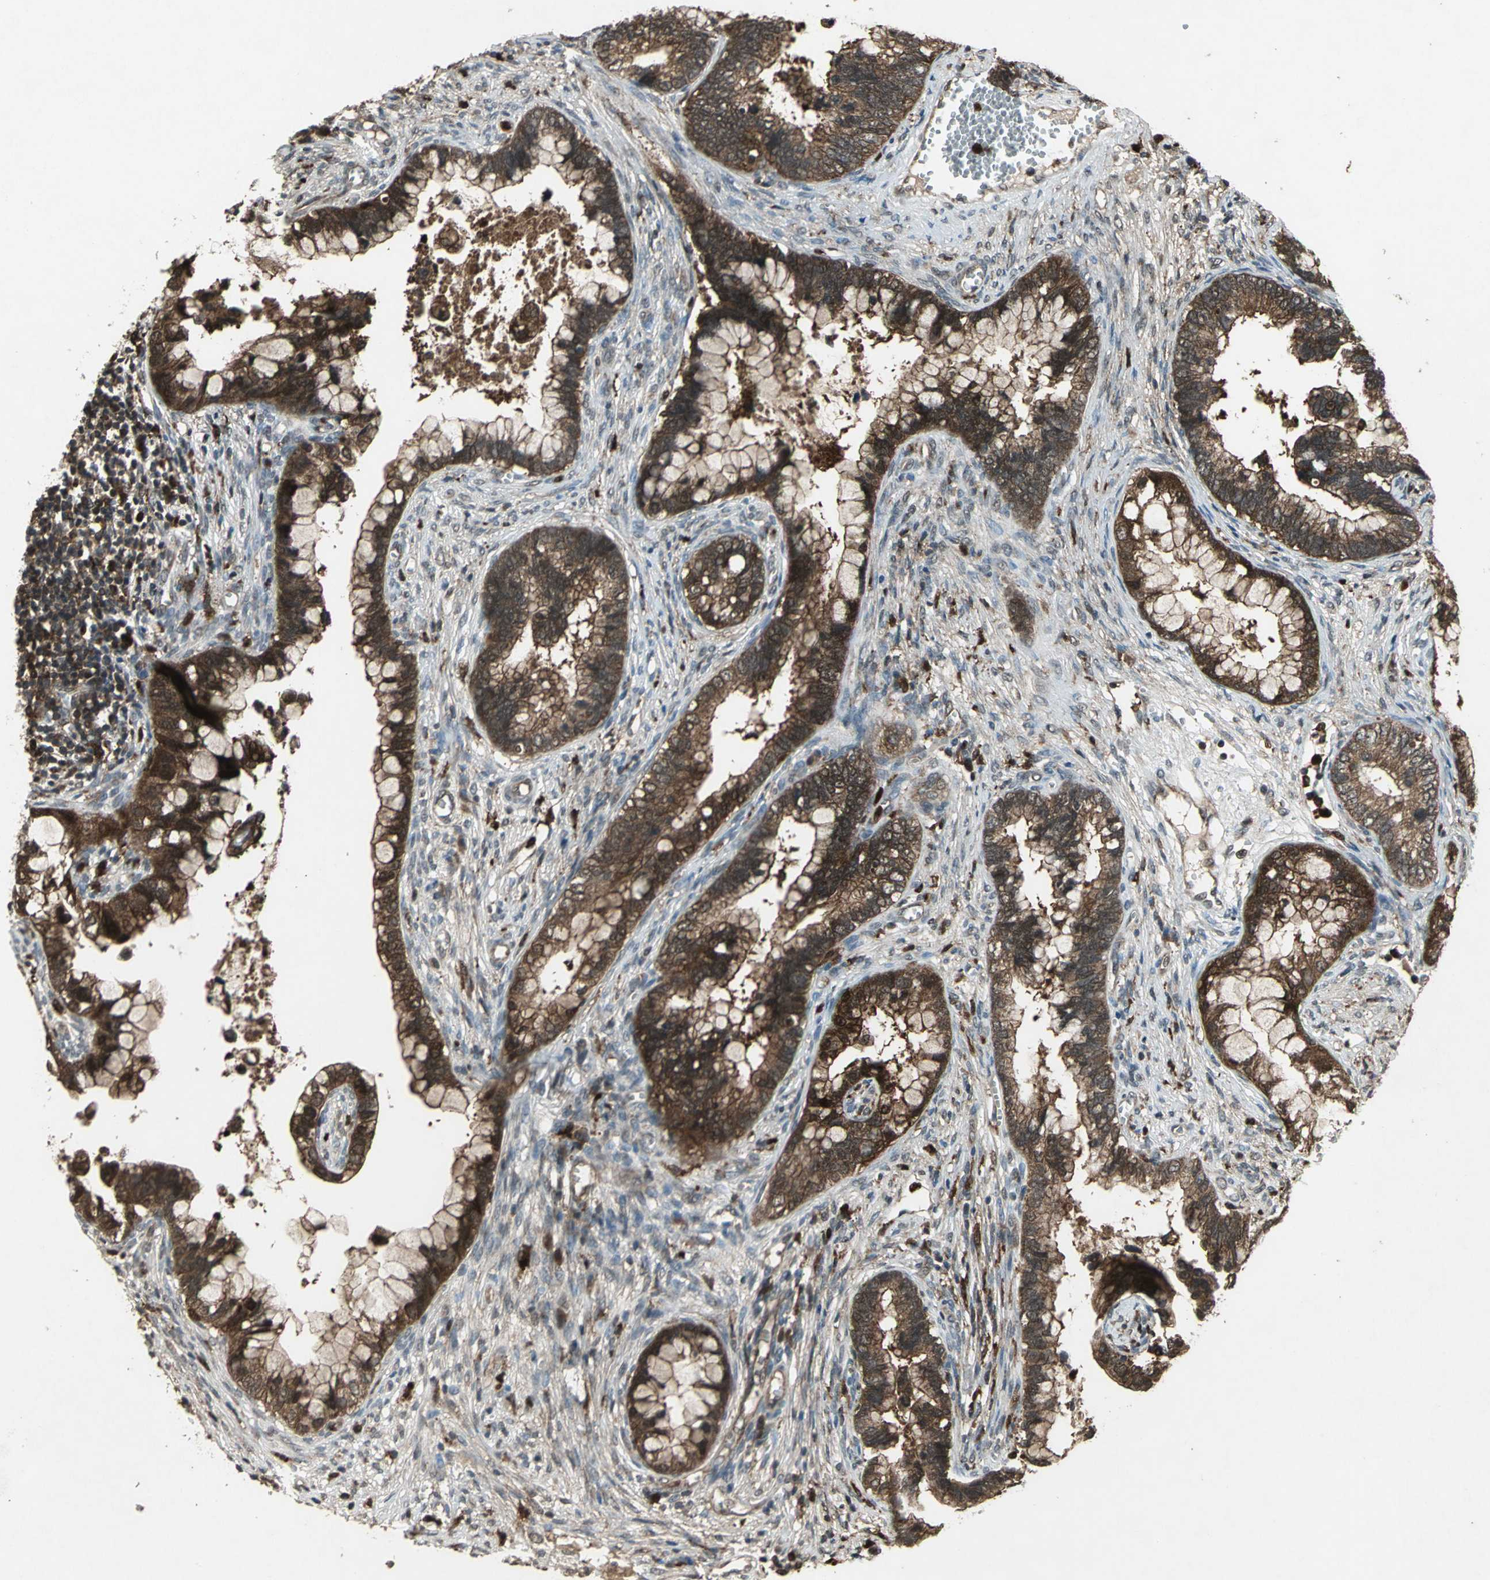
{"staining": {"intensity": "strong", "quantity": ">75%", "location": "cytoplasmic/membranous"}, "tissue": "cervical cancer", "cell_type": "Tumor cells", "image_type": "cancer", "snomed": [{"axis": "morphology", "description": "Adenocarcinoma, NOS"}, {"axis": "topography", "description": "Cervix"}], "caption": "This is a histology image of immunohistochemistry (IHC) staining of cervical cancer (adenocarcinoma), which shows strong expression in the cytoplasmic/membranous of tumor cells.", "gene": "PYCARD", "patient": {"sex": "female", "age": 44}}